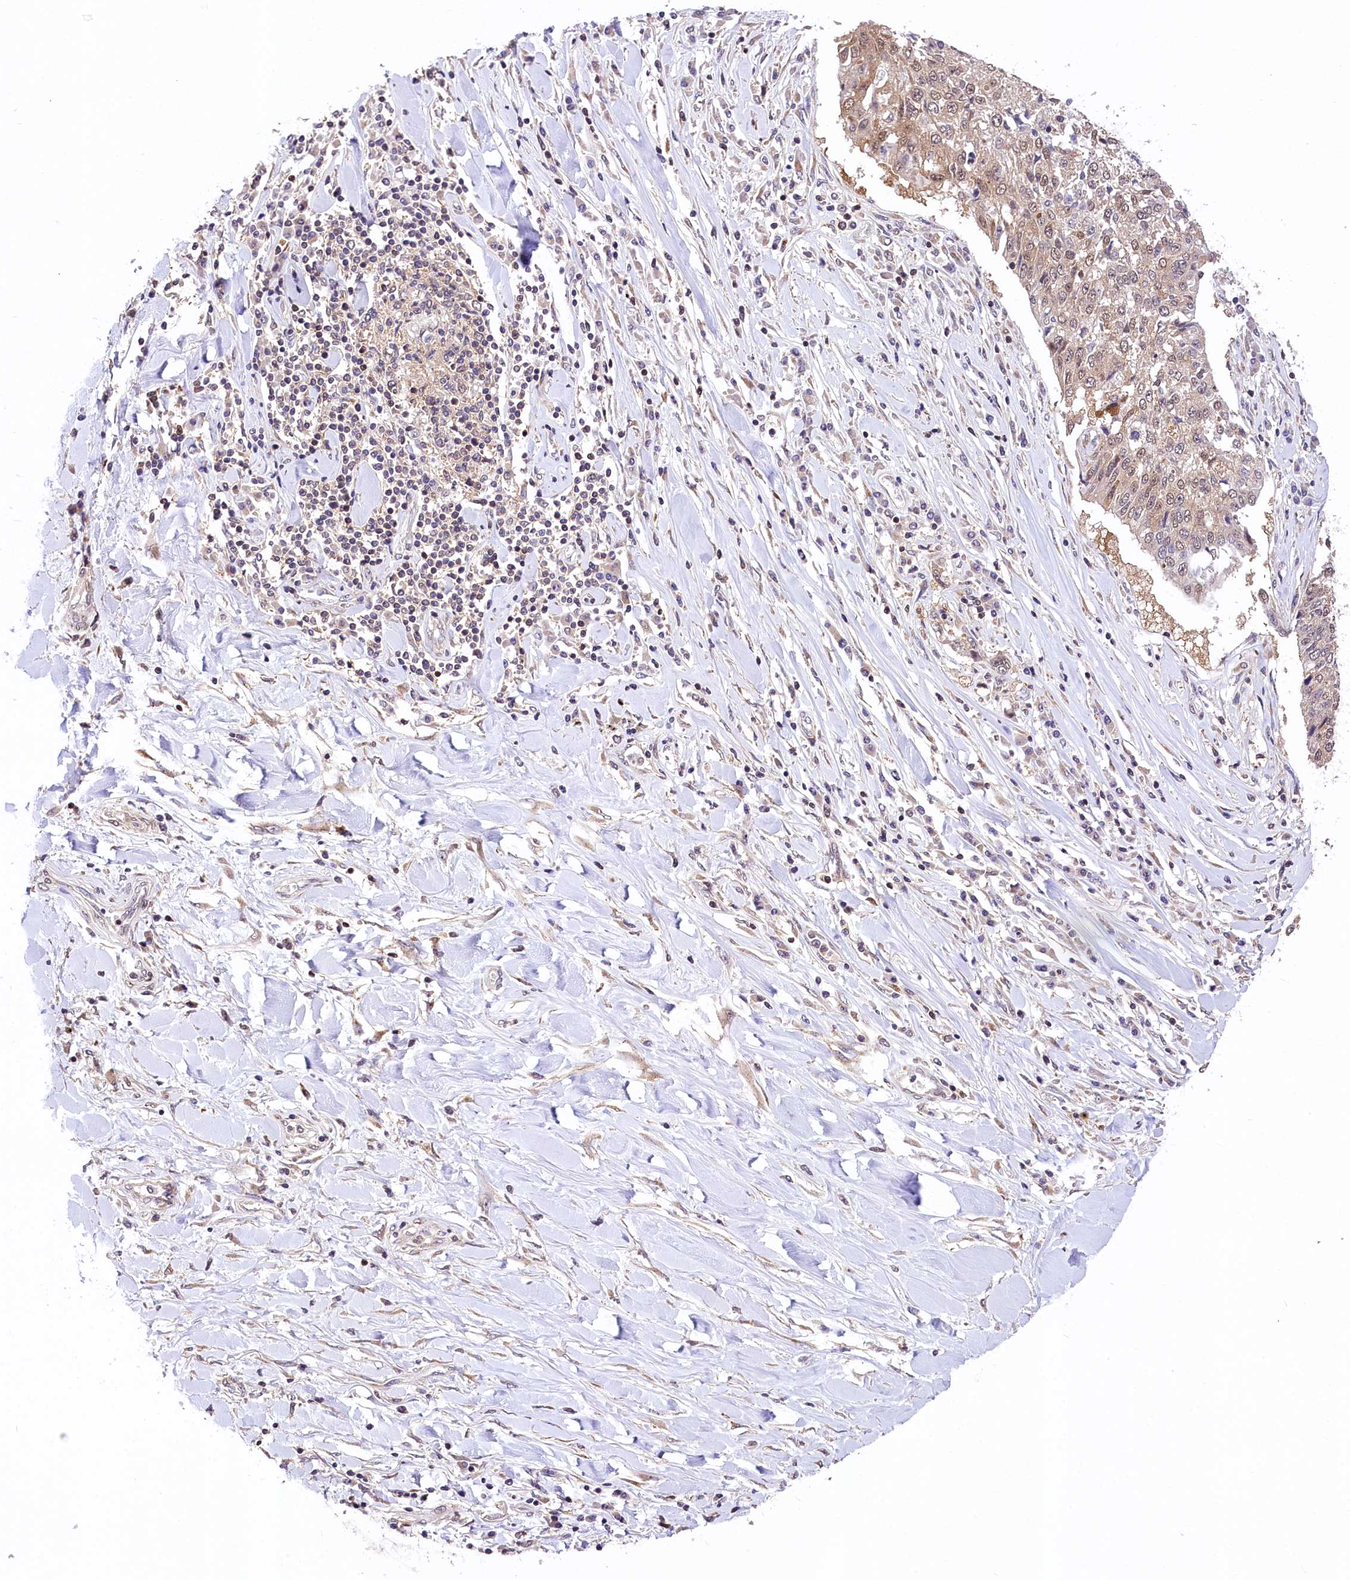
{"staining": {"intensity": "weak", "quantity": ">75%", "location": "cytoplasmic/membranous,nuclear"}, "tissue": "lung cancer", "cell_type": "Tumor cells", "image_type": "cancer", "snomed": [{"axis": "morphology", "description": "Normal tissue, NOS"}, {"axis": "morphology", "description": "Squamous cell carcinoma, NOS"}, {"axis": "topography", "description": "Cartilage tissue"}, {"axis": "topography", "description": "Bronchus"}, {"axis": "topography", "description": "Lung"}, {"axis": "topography", "description": "Peripheral nerve tissue"}], "caption": "The image demonstrates immunohistochemical staining of lung cancer. There is weak cytoplasmic/membranous and nuclear staining is identified in about >75% of tumor cells.", "gene": "CHORDC1", "patient": {"sex": "female", "age": 49}}